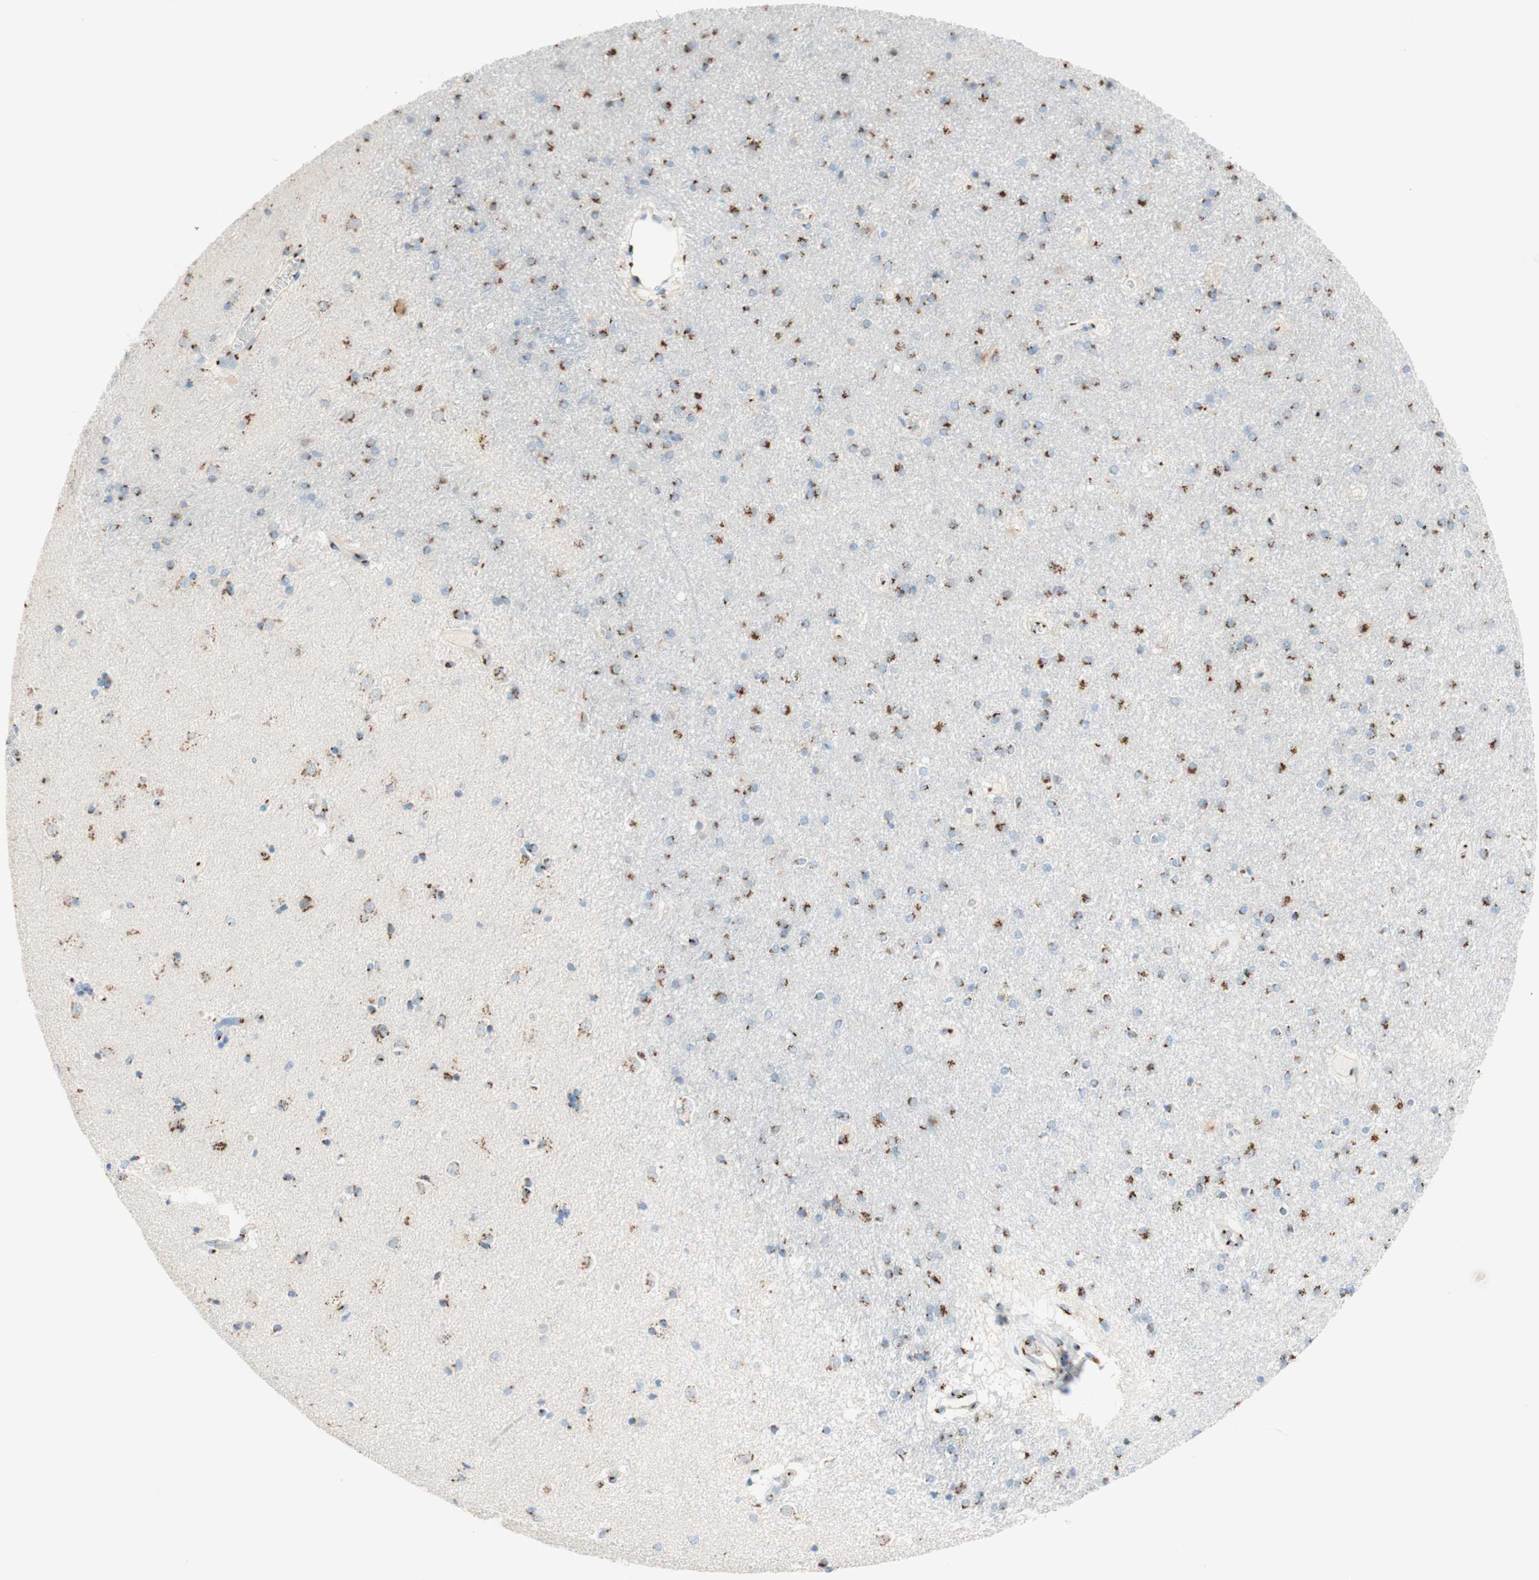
{"staining": {"intensity": "moderate", "quantity": ">75%", "location": "cytoplasmic/membranous"}, "tissue": "caudate", "cell_type": "Glial cells", "image_type": "normal", "snomed": [{"axis": "morphology", "description": "Normal tissue, NOS"}, {"axis": "topography", "description": "Lateral ventricle wall"}], "caption": "IHC (DAB) staining of benign human caudate shows moderate cytoplasmic/membranous protein expression in approximately >75% of glial cells. The staining was performed using DAB to visualize the protein expression in brown, while the nuclei were stained in blue with hematoxylin (Magnification: 20x).", "gene": "GOLGB1", "patient": {"sex": "female", "age": 54}}